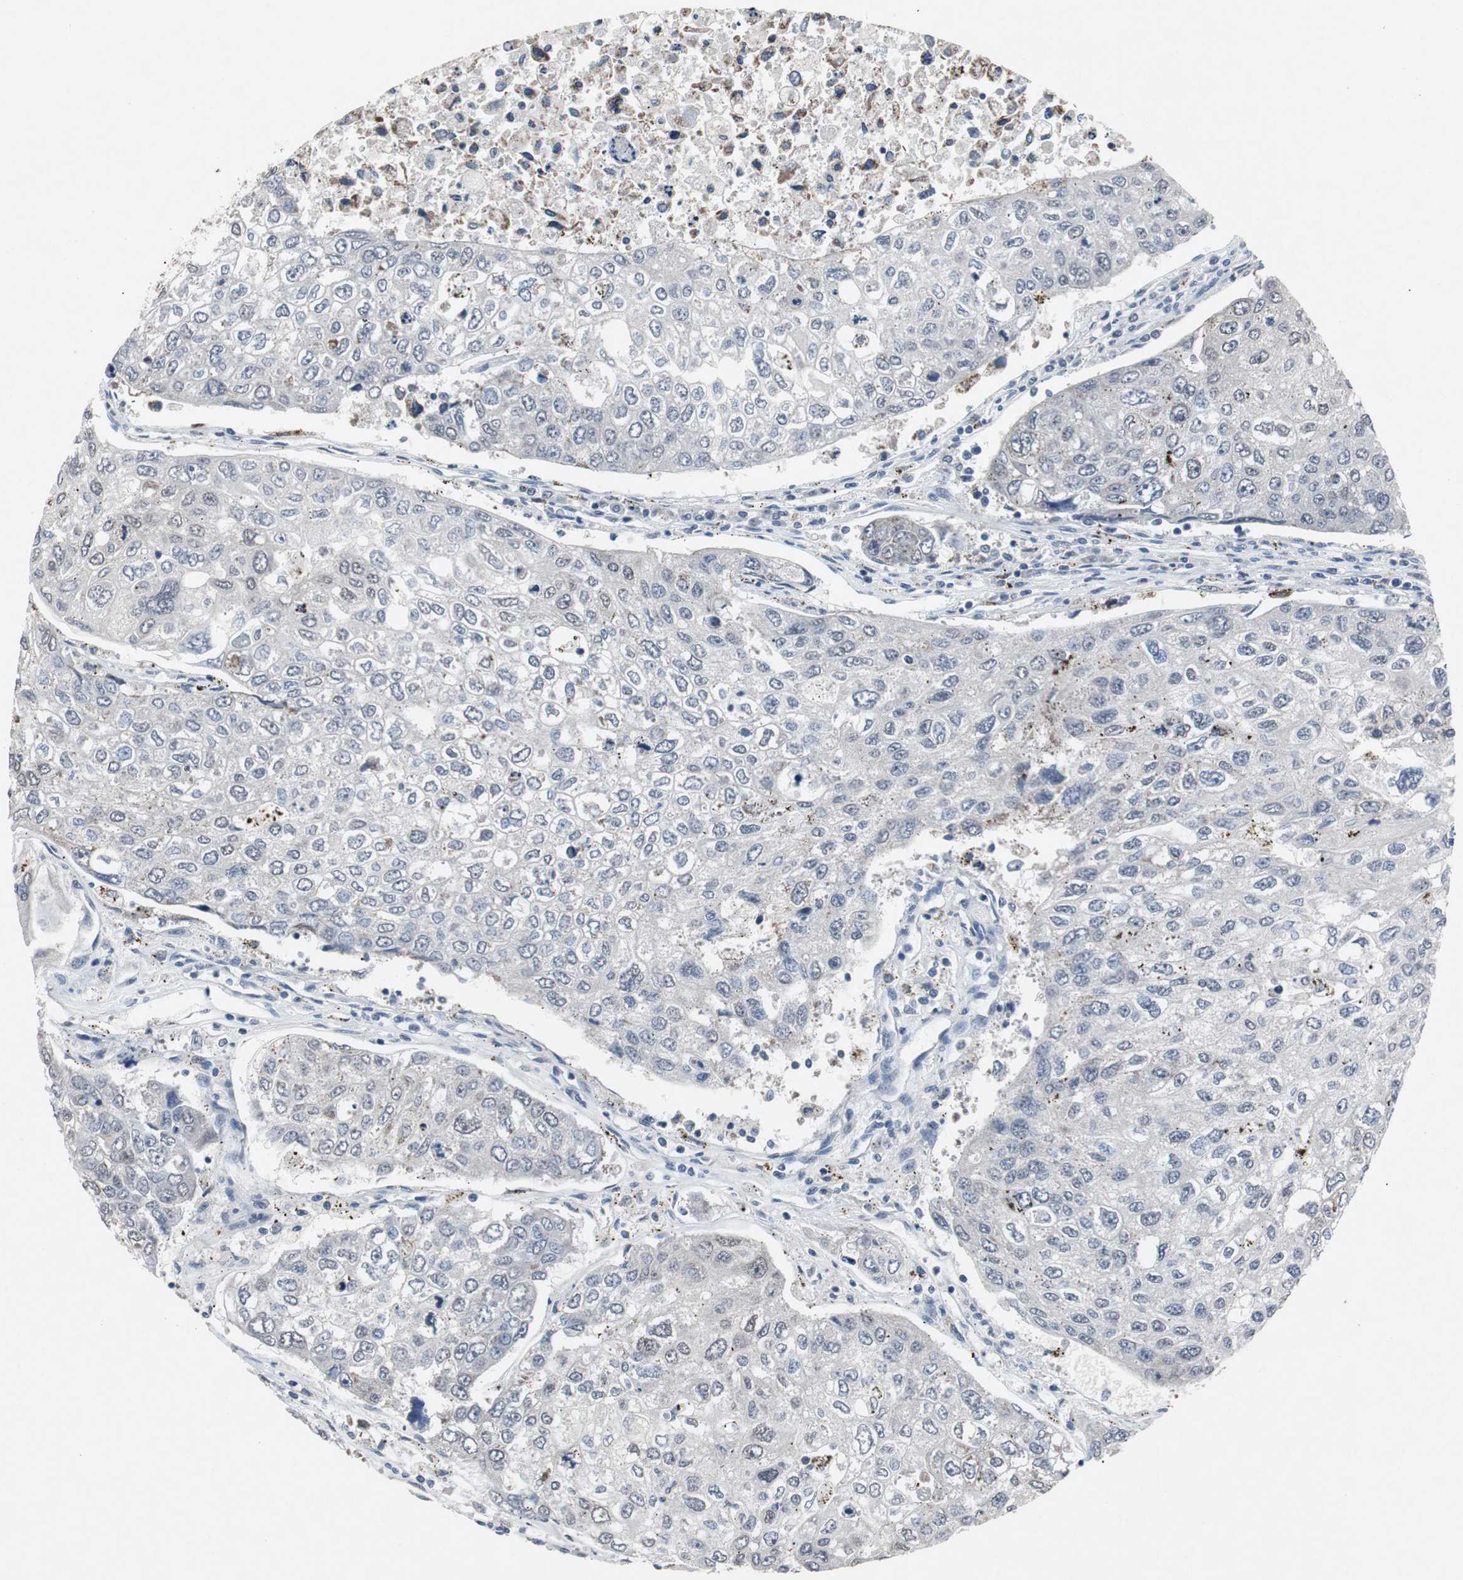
{"staining": {"intensity": "moderate", "quantity": ">75%", "location": "cytoplasmic/membranous"}, "tissue": "urothelial cancer", "cell_type": "Tumor cells", "image_type": "cancer", "snomed": [{"axis": "morphology", "description": "Urothelial carcinoma, High grade"}, {"axis": "topography", "description": "Lymph node"}, {"axis": "topography", "description": "Urinary bladder"}], "caption": "IHC of human high-grade urothelial carcinoma shows medium levels of moderate cytoplasmic/membranous positivity in about >75% of tumor cells.", "gene": "RBM47", "patient": {"sex": "male", "age": 51}}